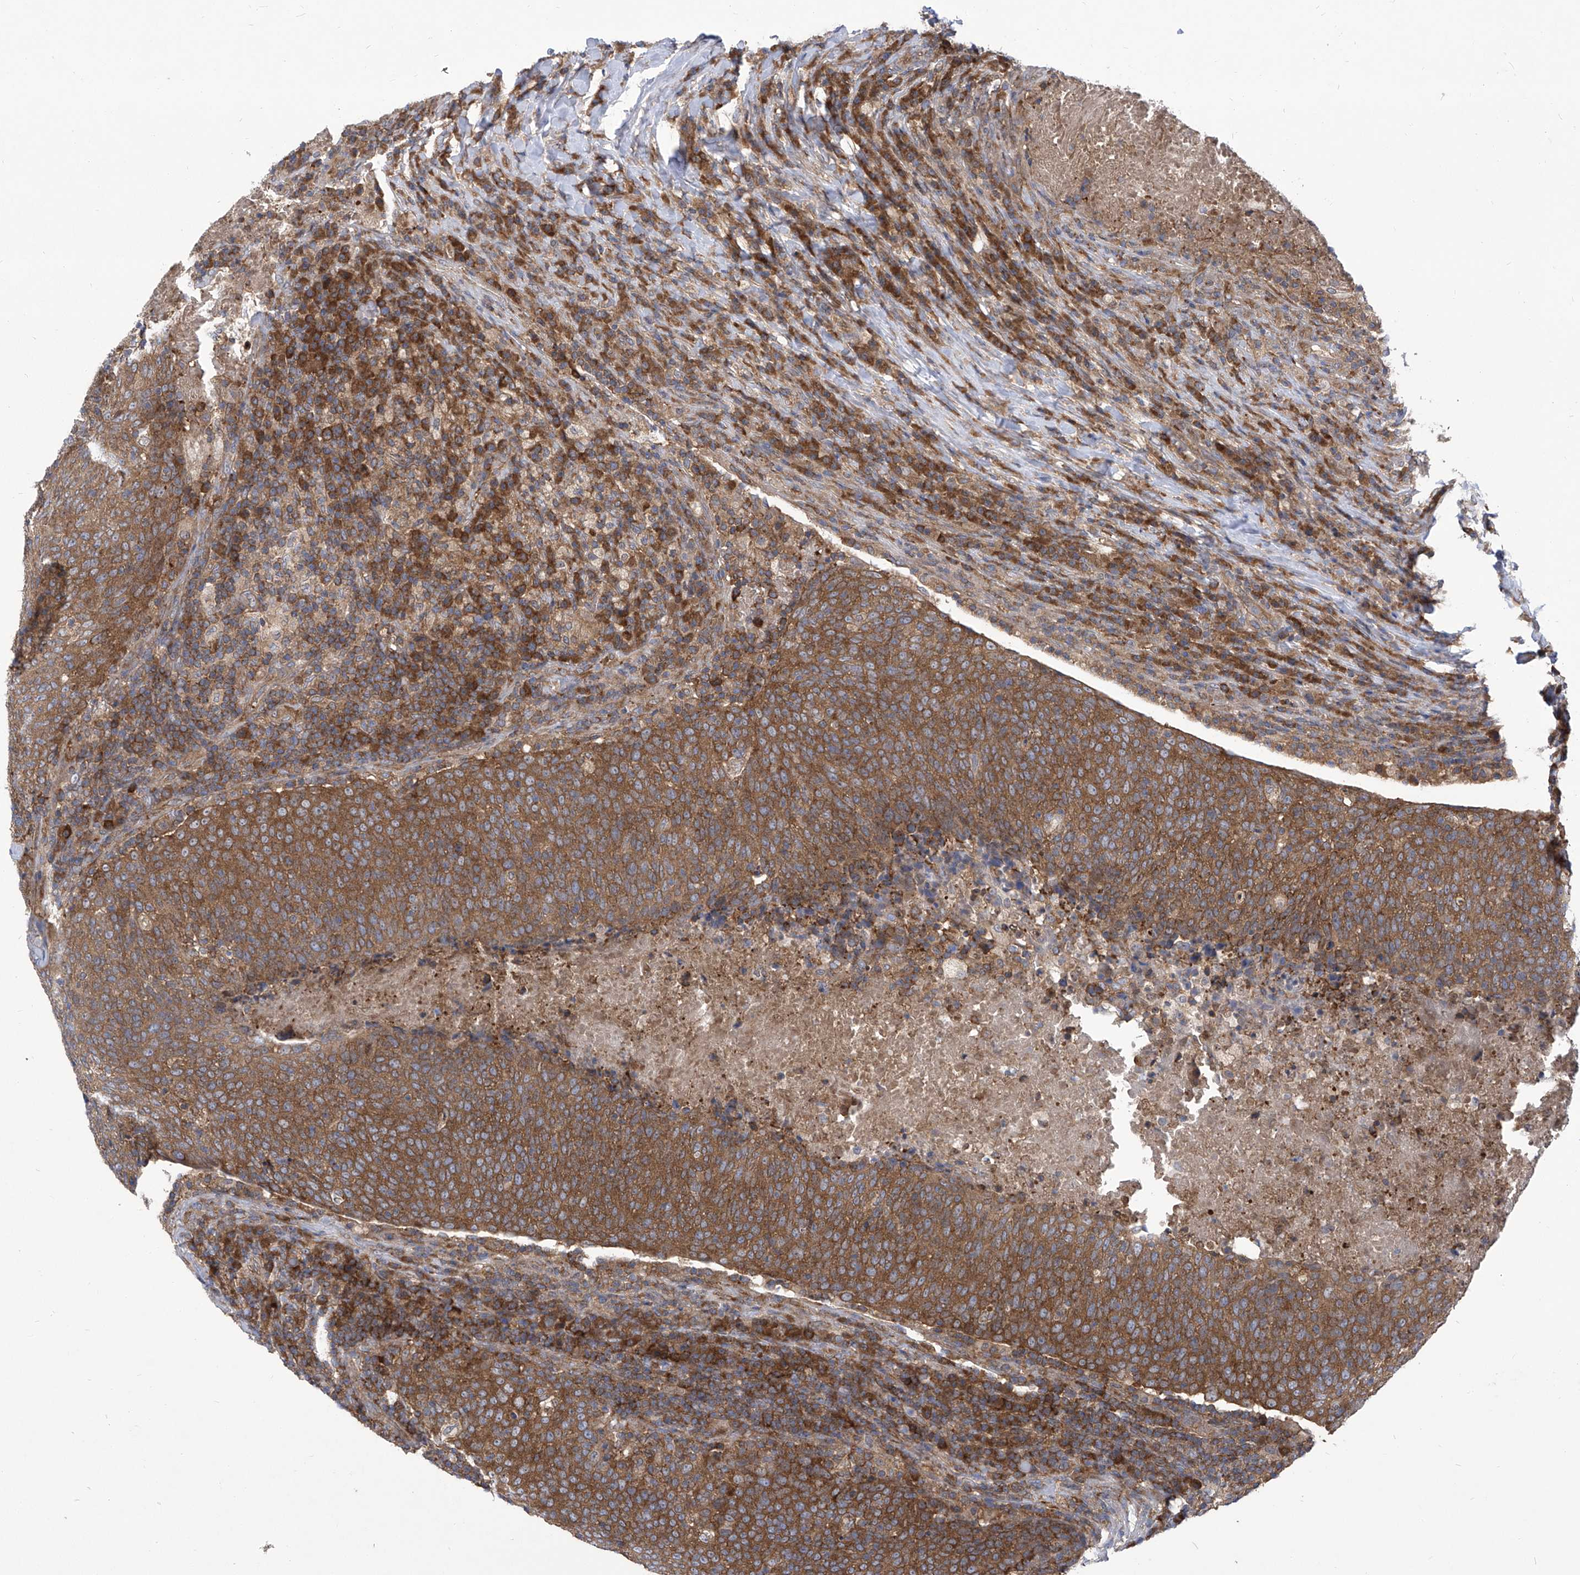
{"staining": {"intensity": "moderate", "quantity": ">75%", "location": "cytoplasmic/membranous"}, "tissue": "head and neck cancer", "cell_type": "Tumor cells", "image_type": "cancer", "snomed": [{"axis": "morphology", "description": "Squamous cell carcinoma, NOS"}, {"axis": "morphology", "description": "Squamous cell carcinoma, metastatic, NOS"}, {"axis": "topography", "description": "Lymph node"}, {"axis": "topography", "description": "Head-Neck"}], "caption": "Head and neck cancer (metastatic squamous cell carcinoma) was stained to show a protein in brown. There is medium levels of moderate cytoplasmic/membranous positivity in about >75% of tumor cells.", "gene": "EIF3M", "patient": {"sex": "male", "age": 62}}